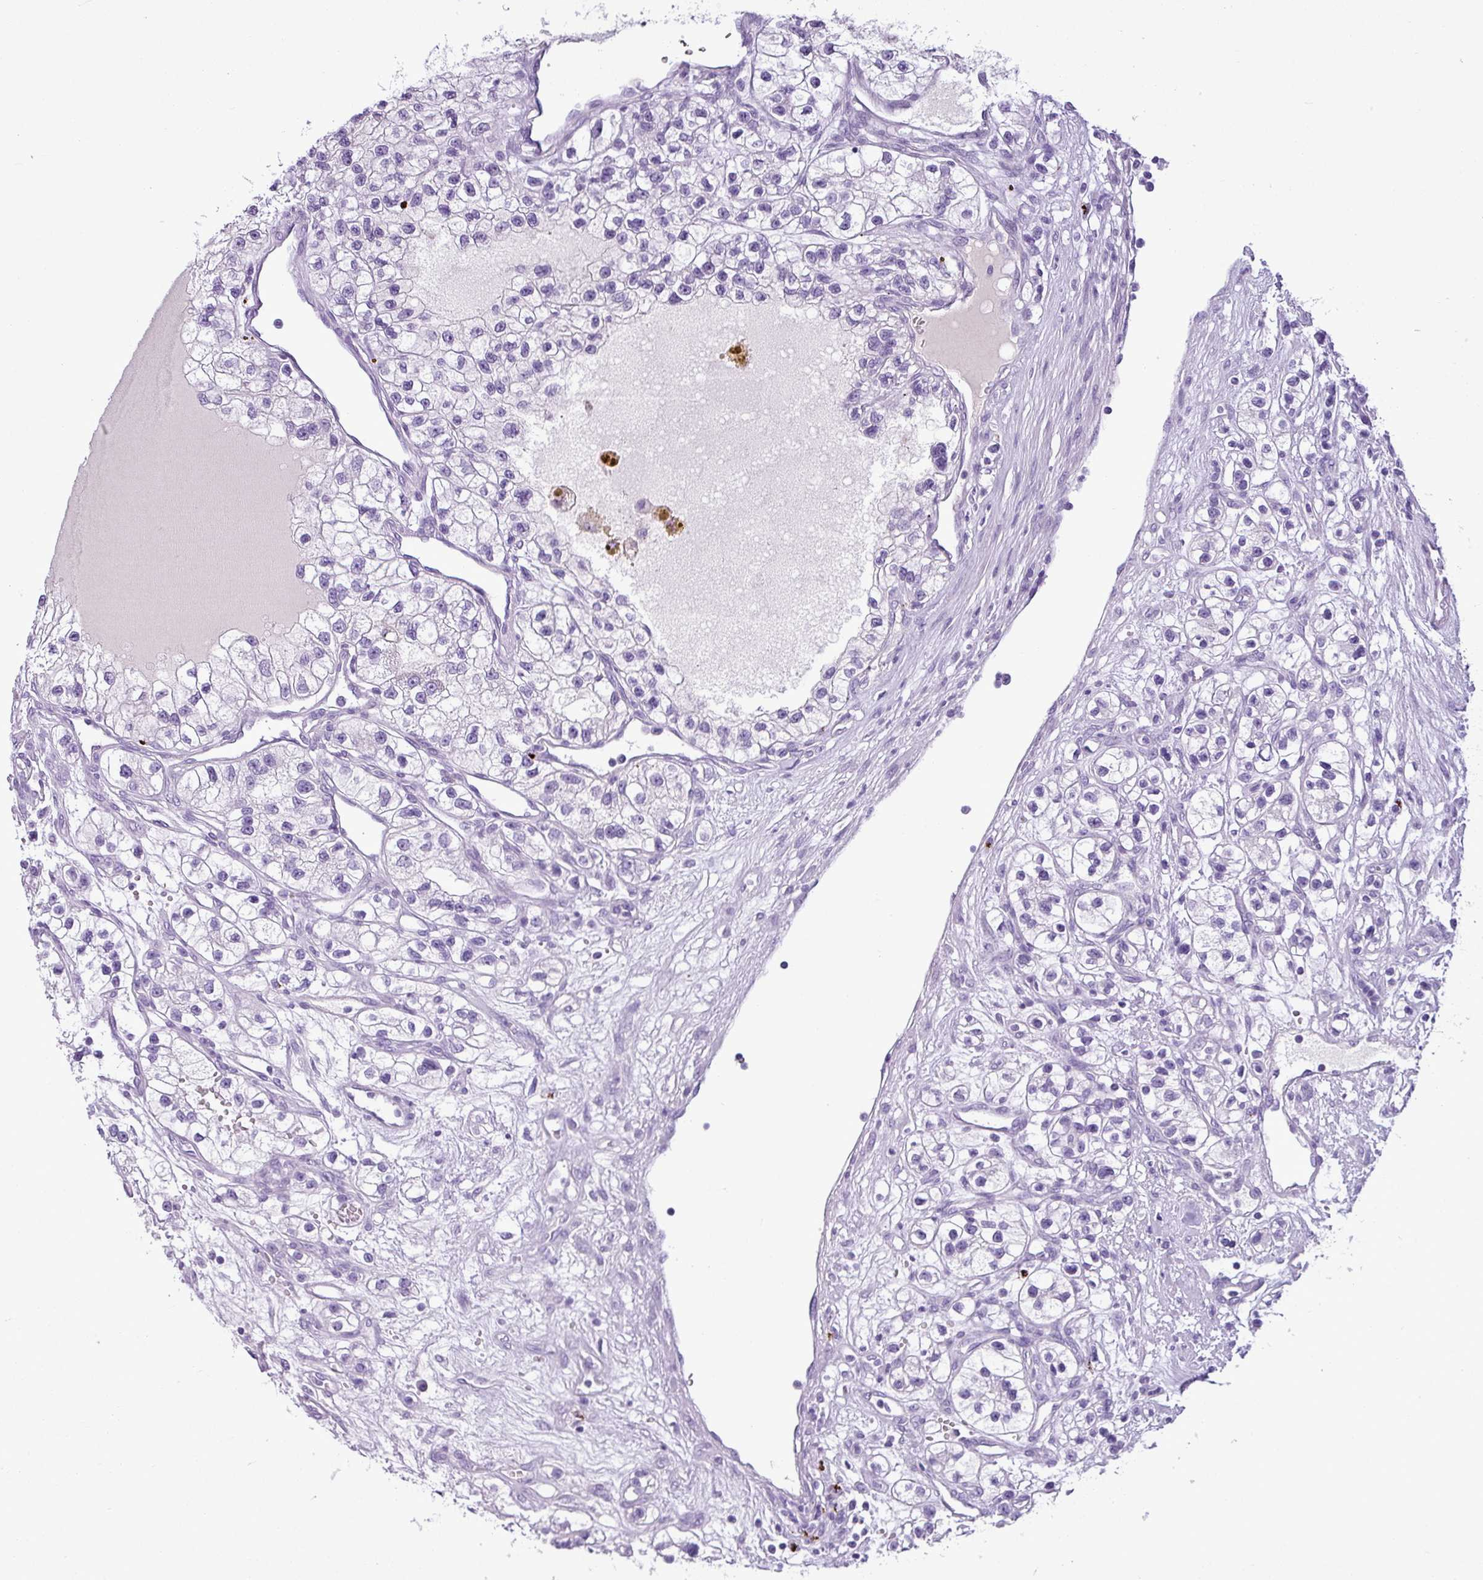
{"staining": {"intensity": "negative", "quantity": "none", "location": "none"}, "tissue": "renal cancer", "cell_type": "Tumor cells", "image_type": "cancer", "snomed": [{"axis": "morphology", "description": "Adenocarcinoma, NOS"}, {"axis": "topography", "description": "Kidney"}], "caption": "Histopathology image shows no significant protein positivity in tumor cells of renal cancer.", "gene": "IL17A", "patient": {"sex": "female", "age": 57}}